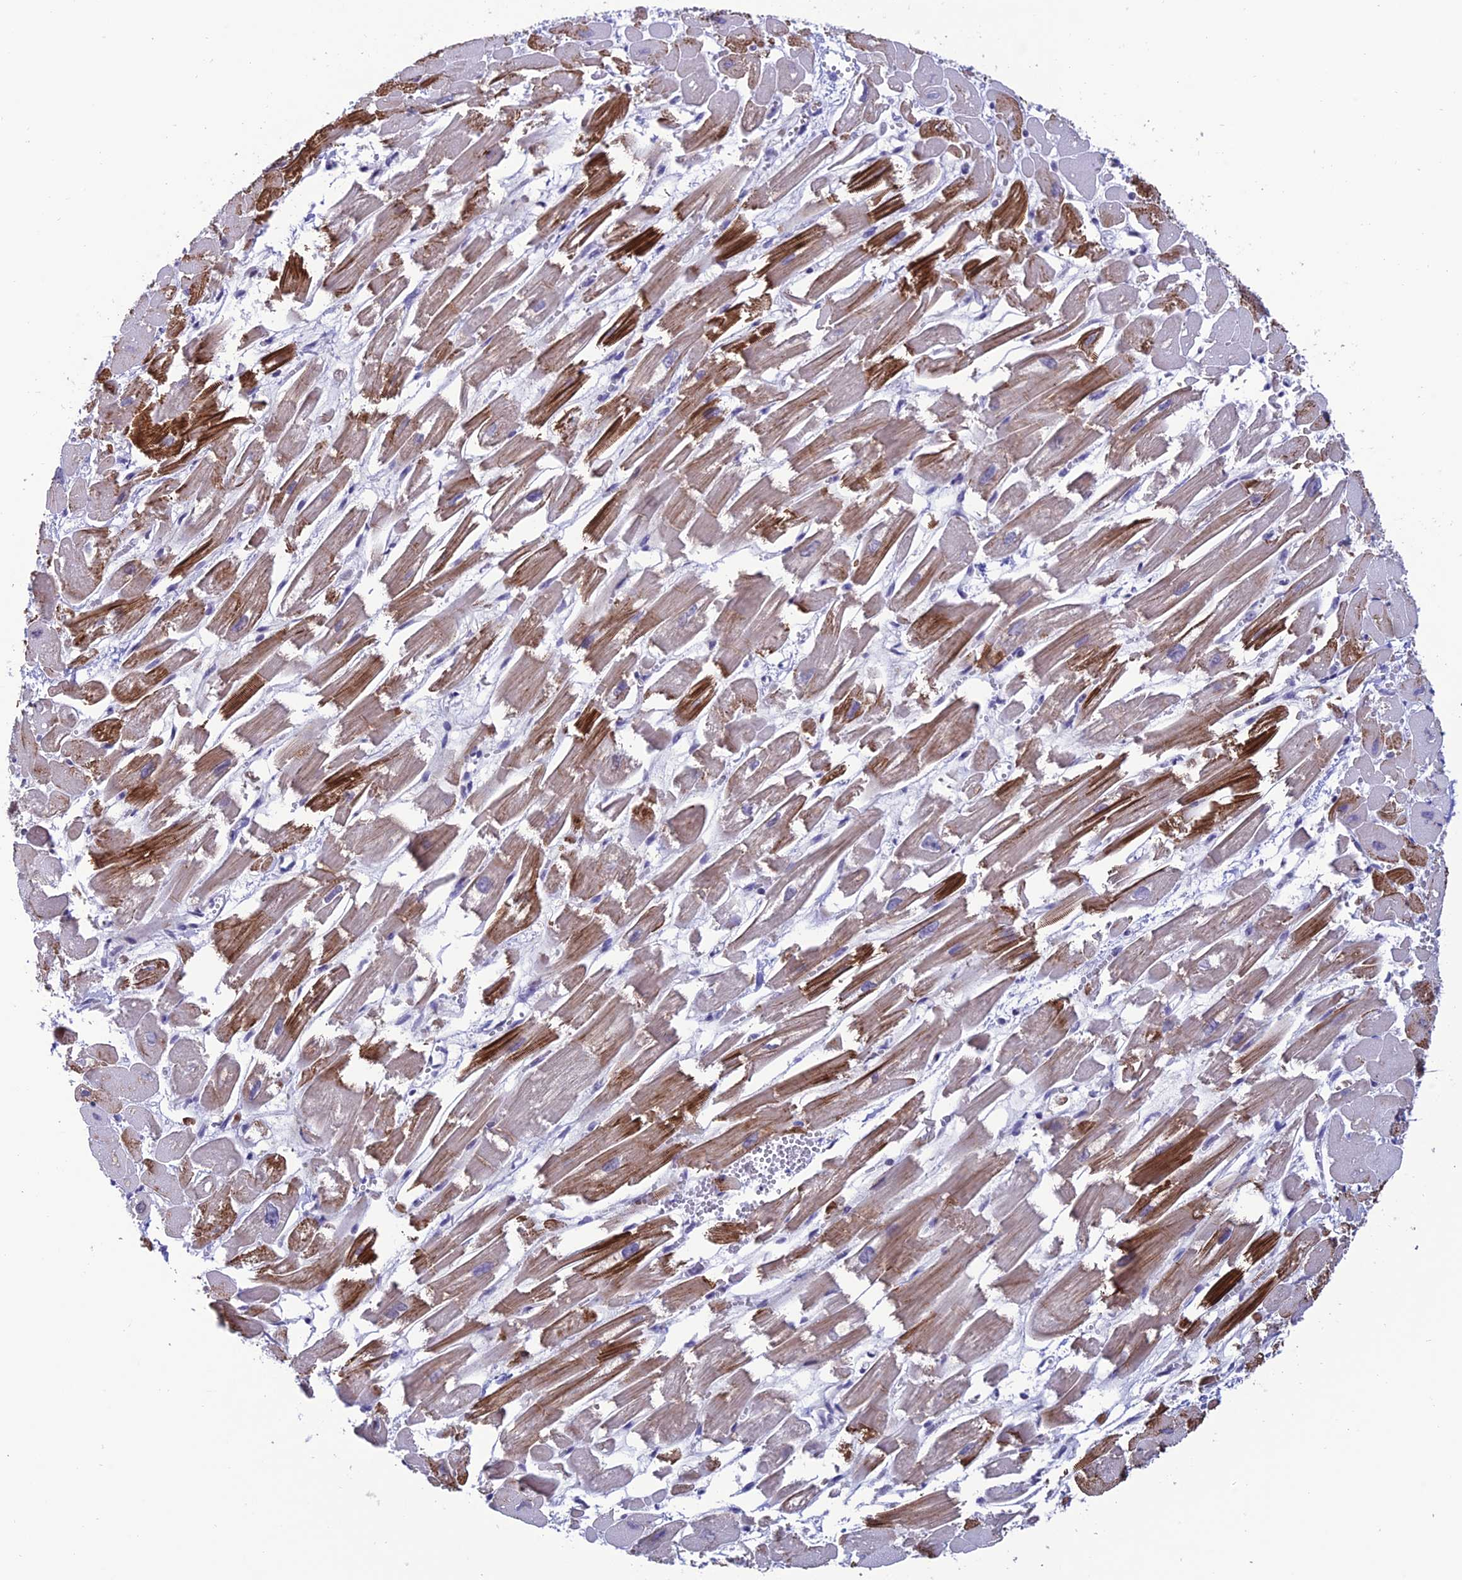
{"staining": {"intensity": "strong", "quantity": "25%-75%", "location": "cytoplasmic/membranous"}, "tissue": "heart muscle", "cell_type": "Cardiomyocytes", "image_type": "normal", "snomed": [{"axis": "morphology", "description": "Normal tissue, NOS"}, {"axis": "topography", "description": "Heart"}], "caption": "Immunohistochemical staining of normal human heart muscle demonstrates strong cytoplasmic/membranous protein expression in approximately 25%-75% of cardiomyocytes. (IHC, brightfield microscopy, high magnification).", "gene": "ARHGEF18", "patient": {"sex": "male", "age": 54}}